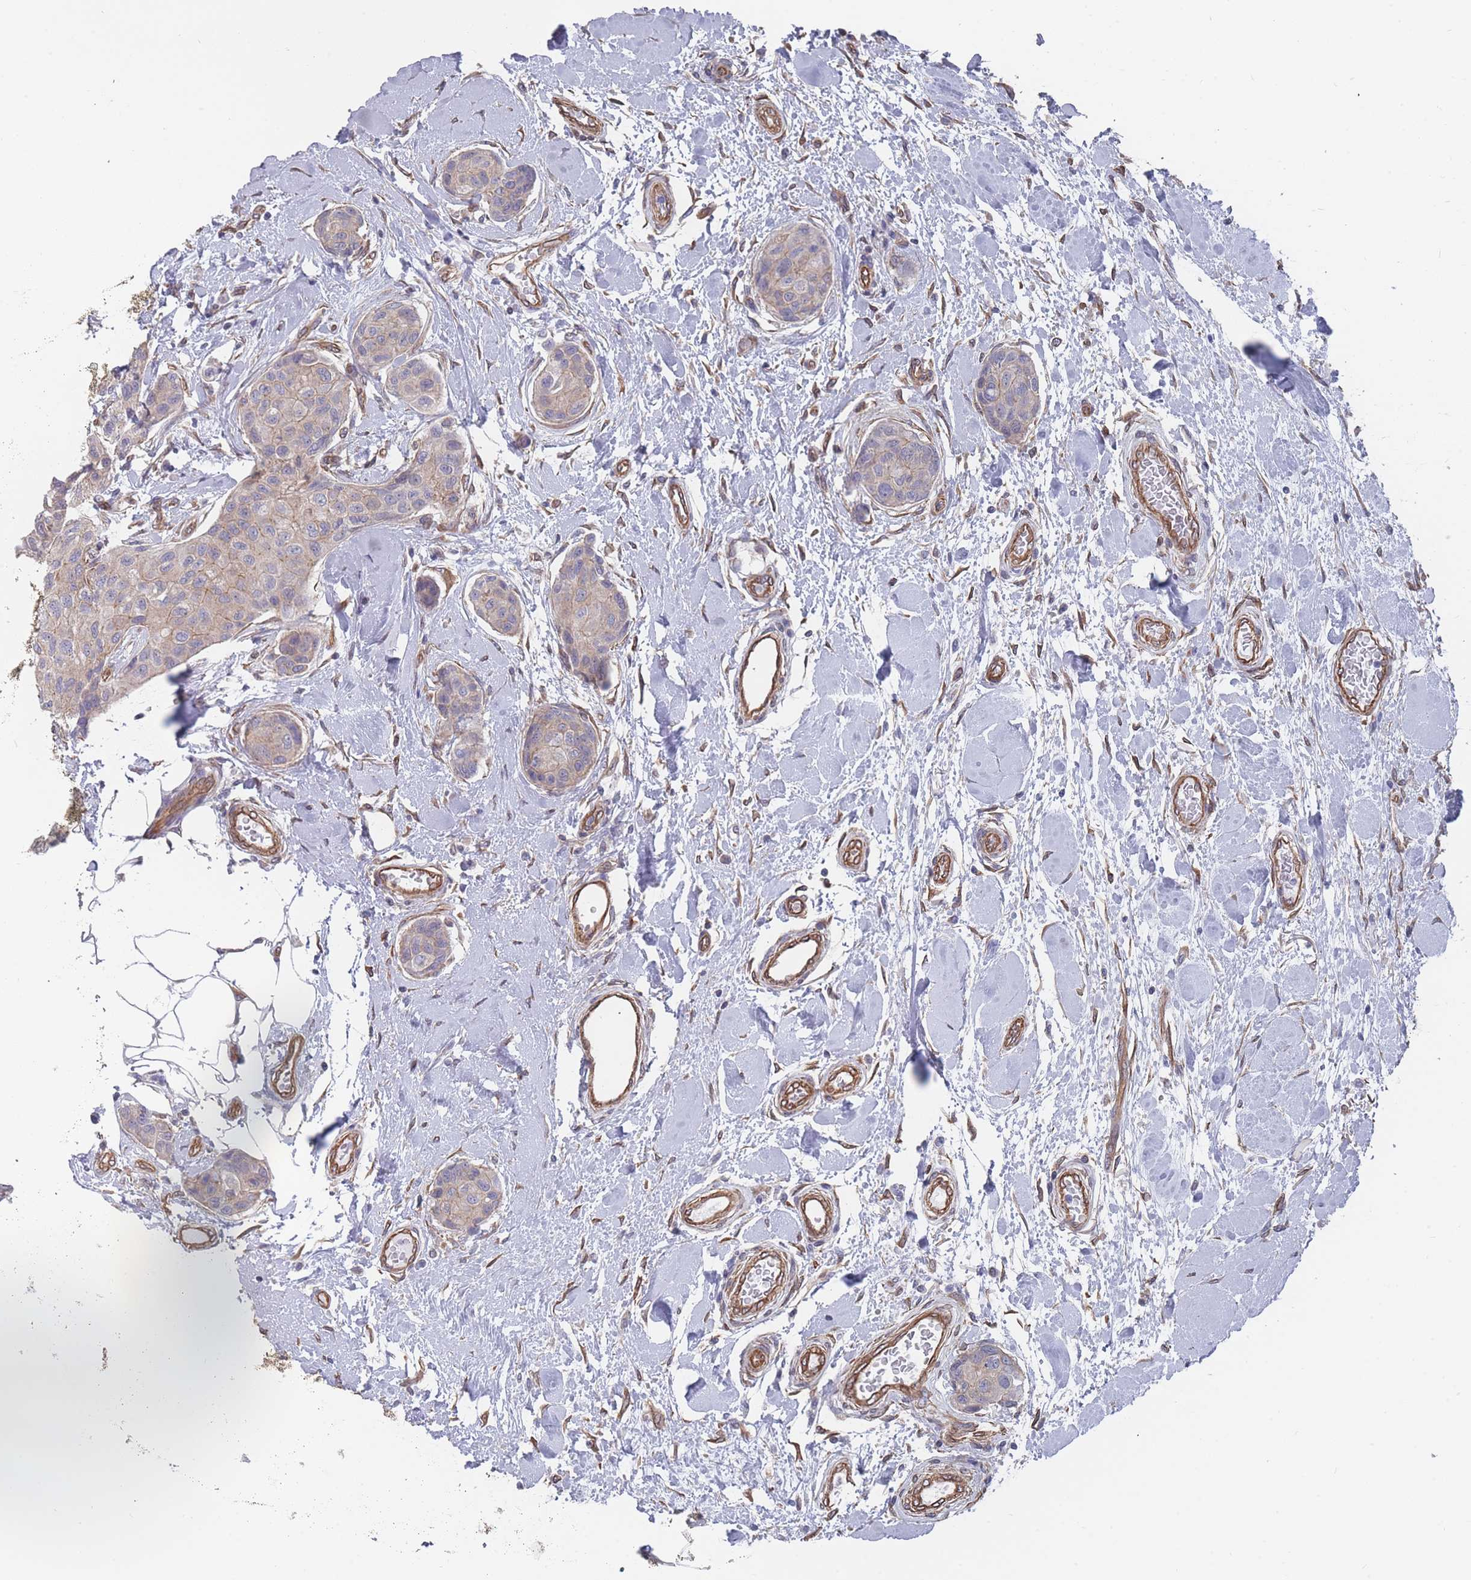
{"staining": {"intensity": "weak", "quantity": "<25%", "location": "cytoplasmic/membranous"}, "tissue": "breast cancer", "cell_type": "Tumor cells", "image_type": "cancer", "snomed": [{"axis": "morphology", "description": "Duct carcinoma"}, {"axis": "topography", "description": "Breast"}, {"axis": "topography", "description": "Lymph node"}], "caption": "DAB (3,3'-diaminobenzidine) immunohistochemical staining of human breast cancer (infiltrating ductal carcinoma) shows no significant staining in tumor cells.", "gene": "SLC1A6", "patient": {"sex": "female", "age": 80}}